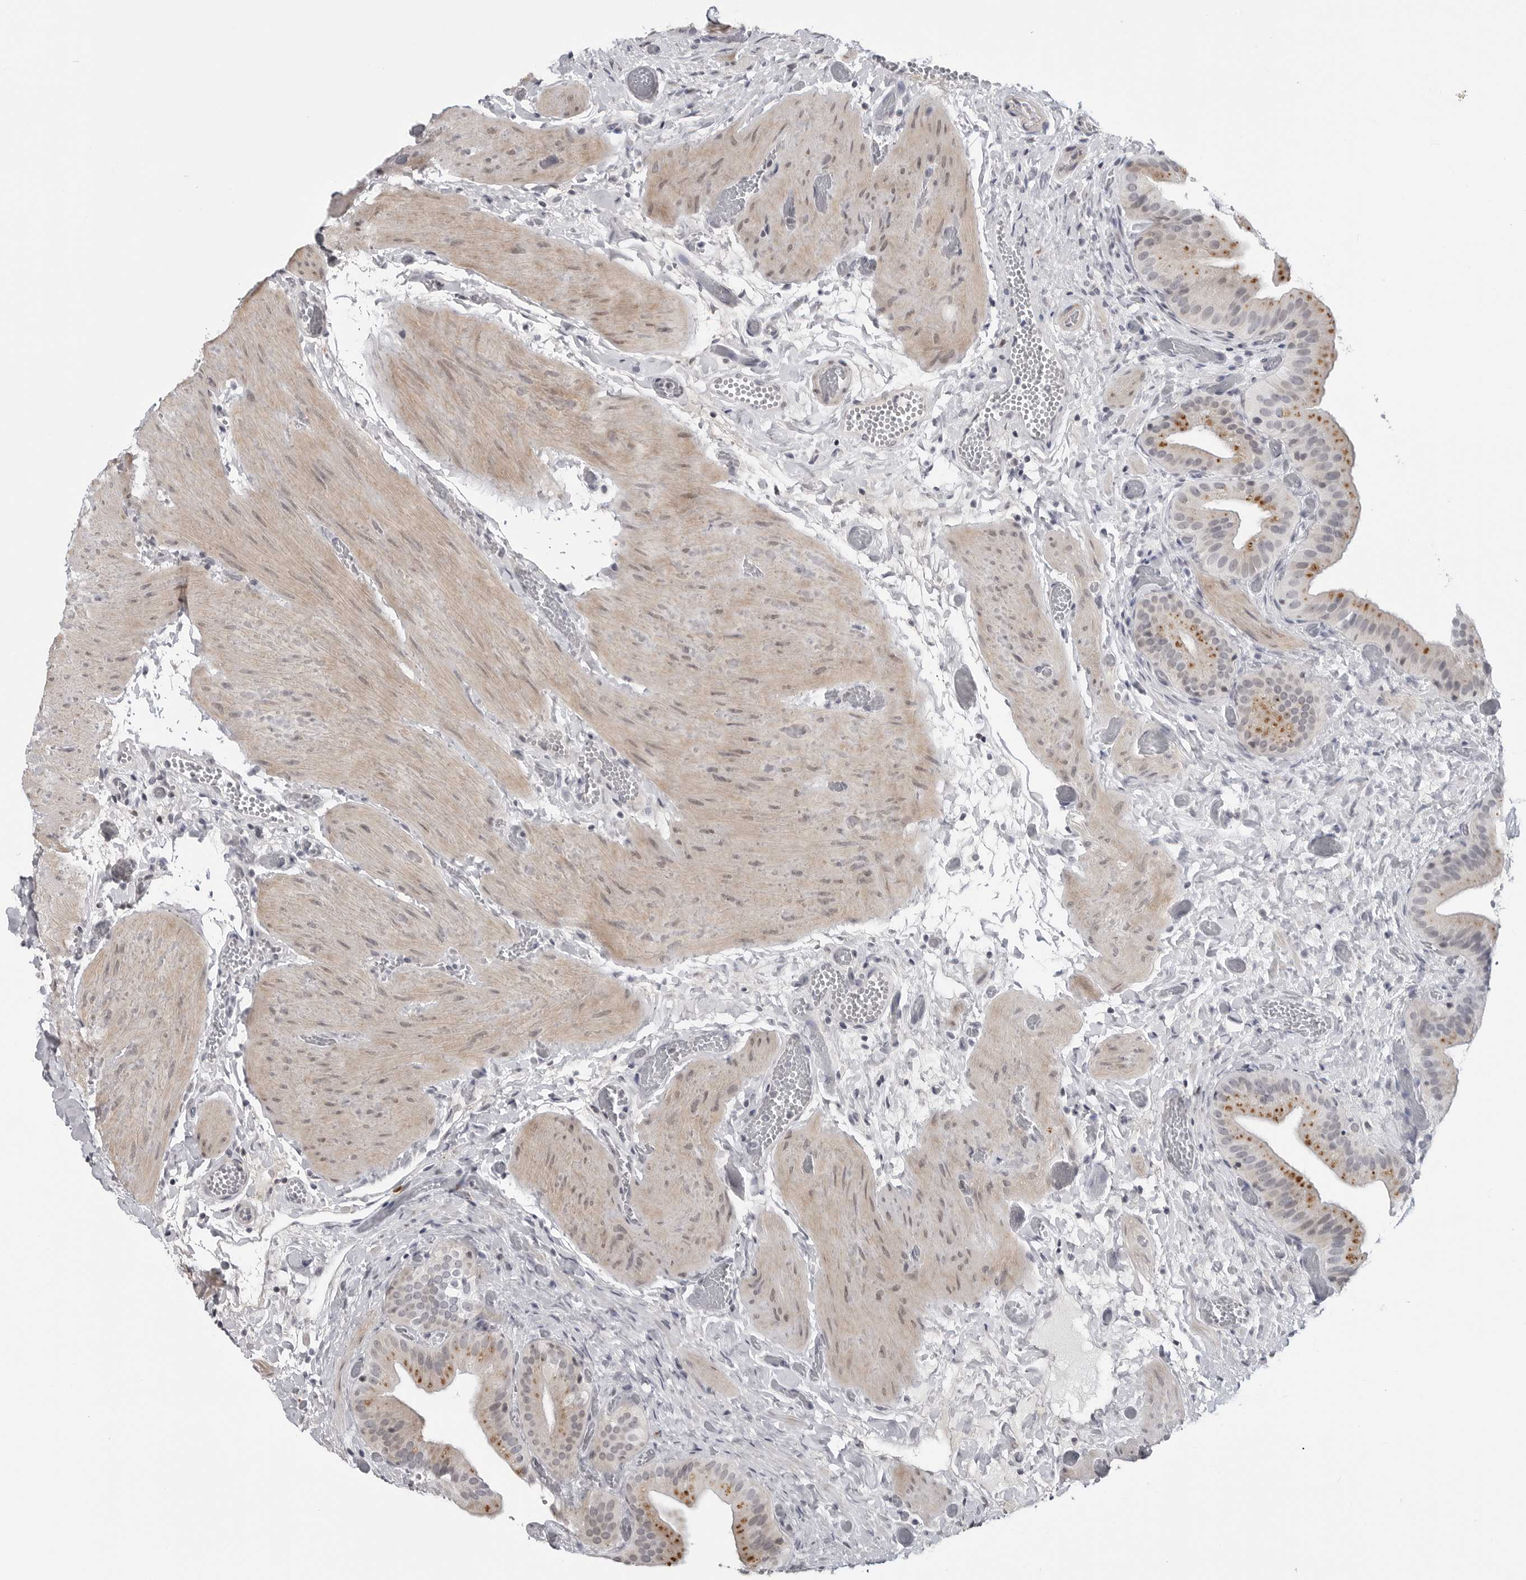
{"staining": {"intensity": "moderate", "quantity": "<25%", "location": "cytoplasmic/membranous"}, "tissue": "gallbladder", "cell_type": "Glandular cells", "image_type": "normal", "snomed": [{"axis": "morphology", "description": "Normal tissue, NOS"}, {"axis": "topography", "description": "Gallbladder"}], "caption": "This photomicrograph demonstrates normal gallbladder stained with immunohistochemistry (IHC) to label a protein in brown. The cytoplasmic/membranous of glandular cells show moderate positivity for the protein. Nuclei are counter-stained blue.", "gene": "CXCR5", "patient": {"sex": "female", "age": 64}}